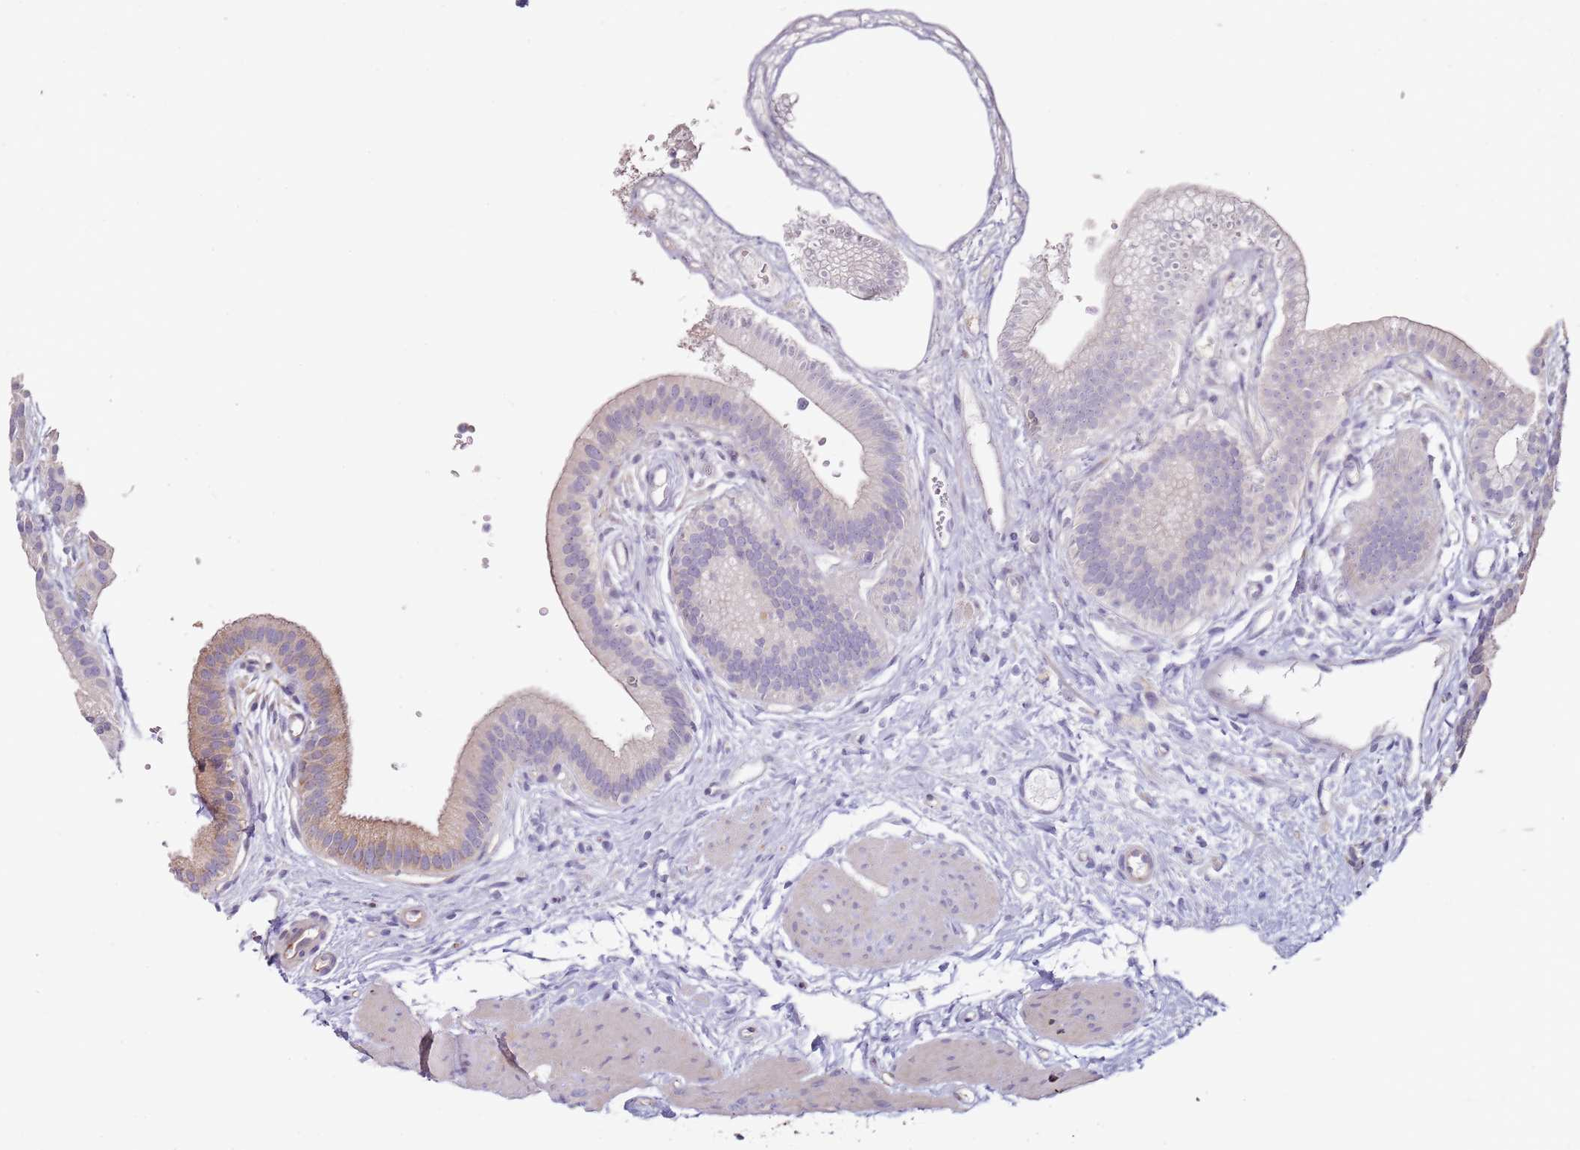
{"staining": {"intensity": "moderate", "quantity": "25%-75%", "location": "cytoplasmic/membranous"}, "tissue": "gallbladder", "cell_type": "Glandular cells", "image_type": "normal", "snomed": [{"axis": "morphology", "description": "Normal tissue, NOS"}, {"axis": "topography", "description": "Gallbladder"}], "caption": "This image exhibits IHC staining of normal human gallbladder, with medium moderate cytoplasmic/membranous expression in approximately 25%-75% of glandular cells.", "gene": "ALS2", "patient": {"sex": "female", "age": 54}}